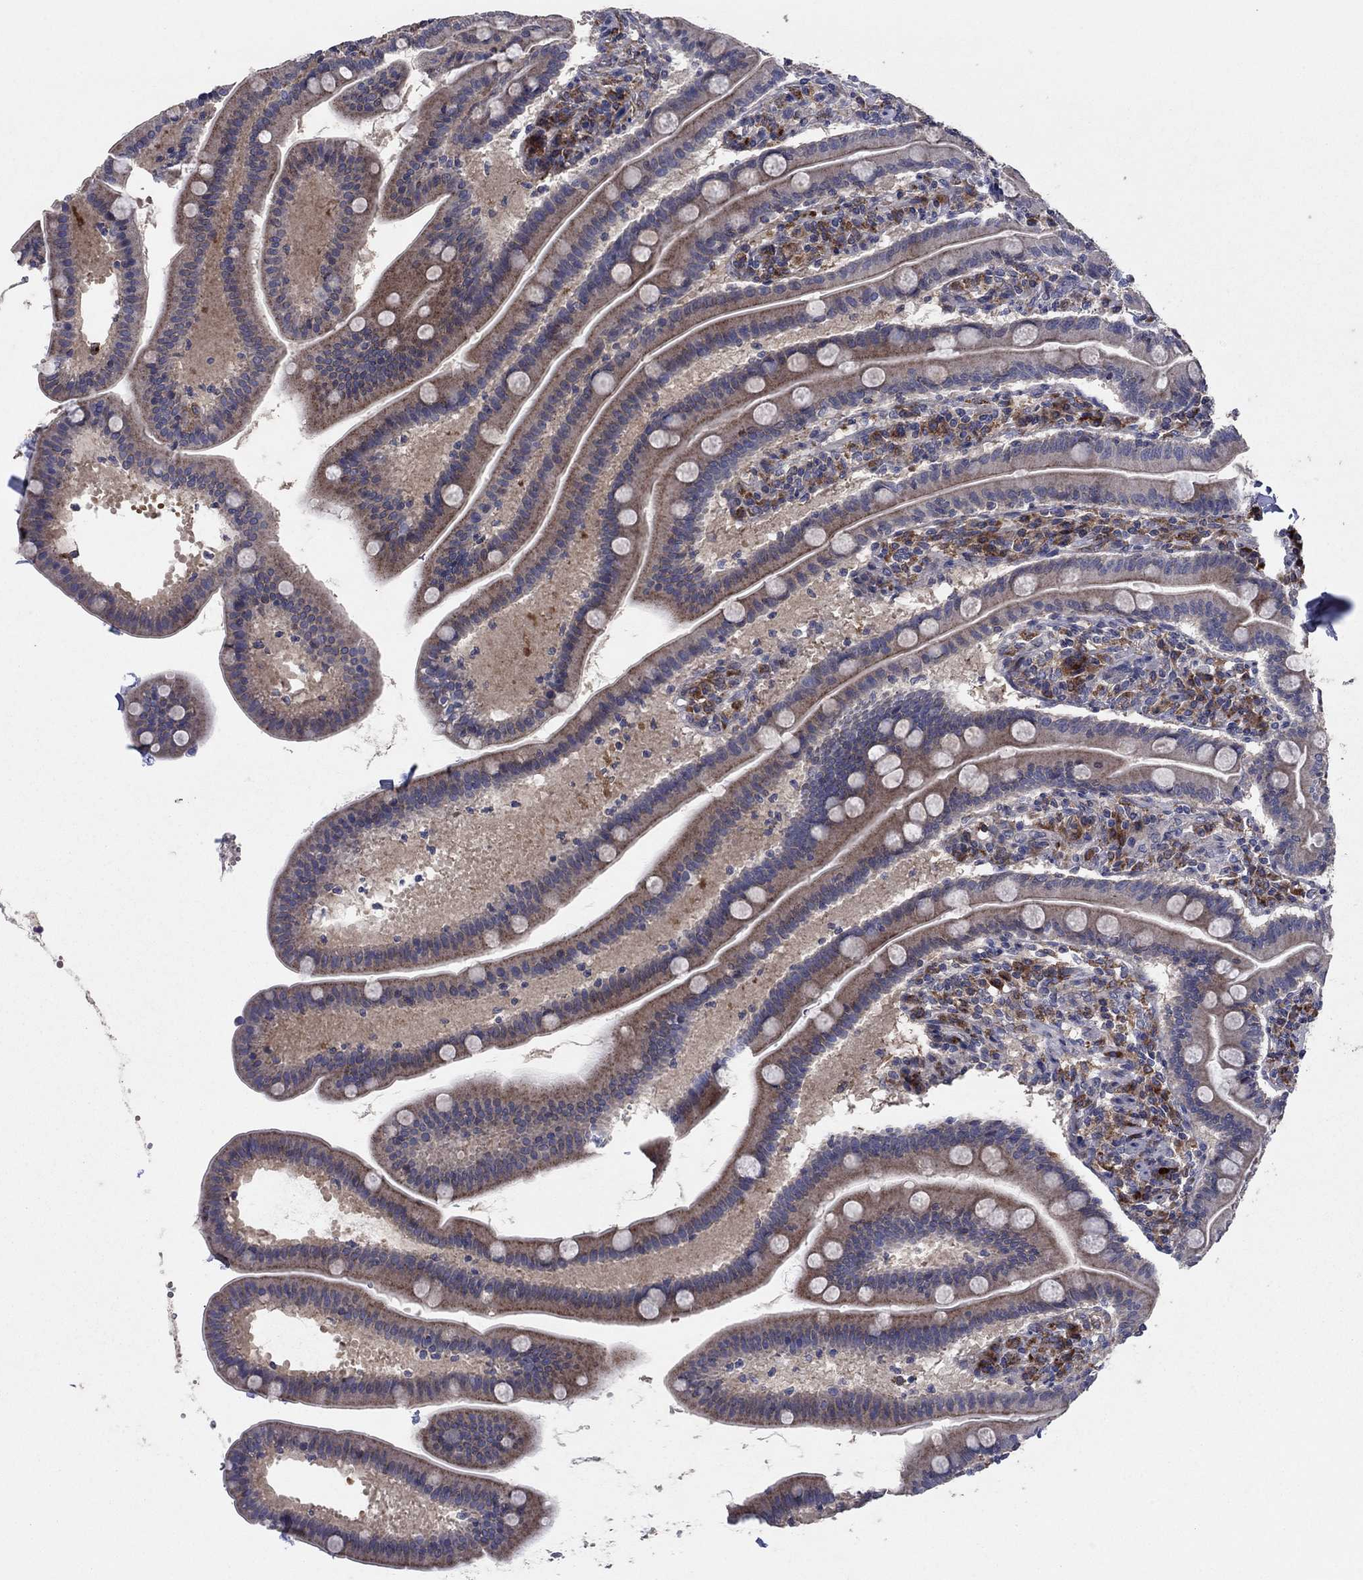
{"staining": {"intensity": "moderate", "quantity": "<25%", "location": "cytoplasmic/membranous"}, "tissue": "small intestine", "cell_type": "Glandular cells", "image_type": "normal", "snomed": [{"axis": "morphology", "description": "Normal tissue, NOS"}, {"axis": "topography", "description": "Small intestine"}], "caption": "DAB (3,3'-diaminobenzidine) immunohistochemical staining of normal small intestine exhibits moderate cytoplasmic/membranous protein positivity in approximately <25% of glandular cells.", "gene": "MEA1", "patient": {"sex": "male", "age": 66}}